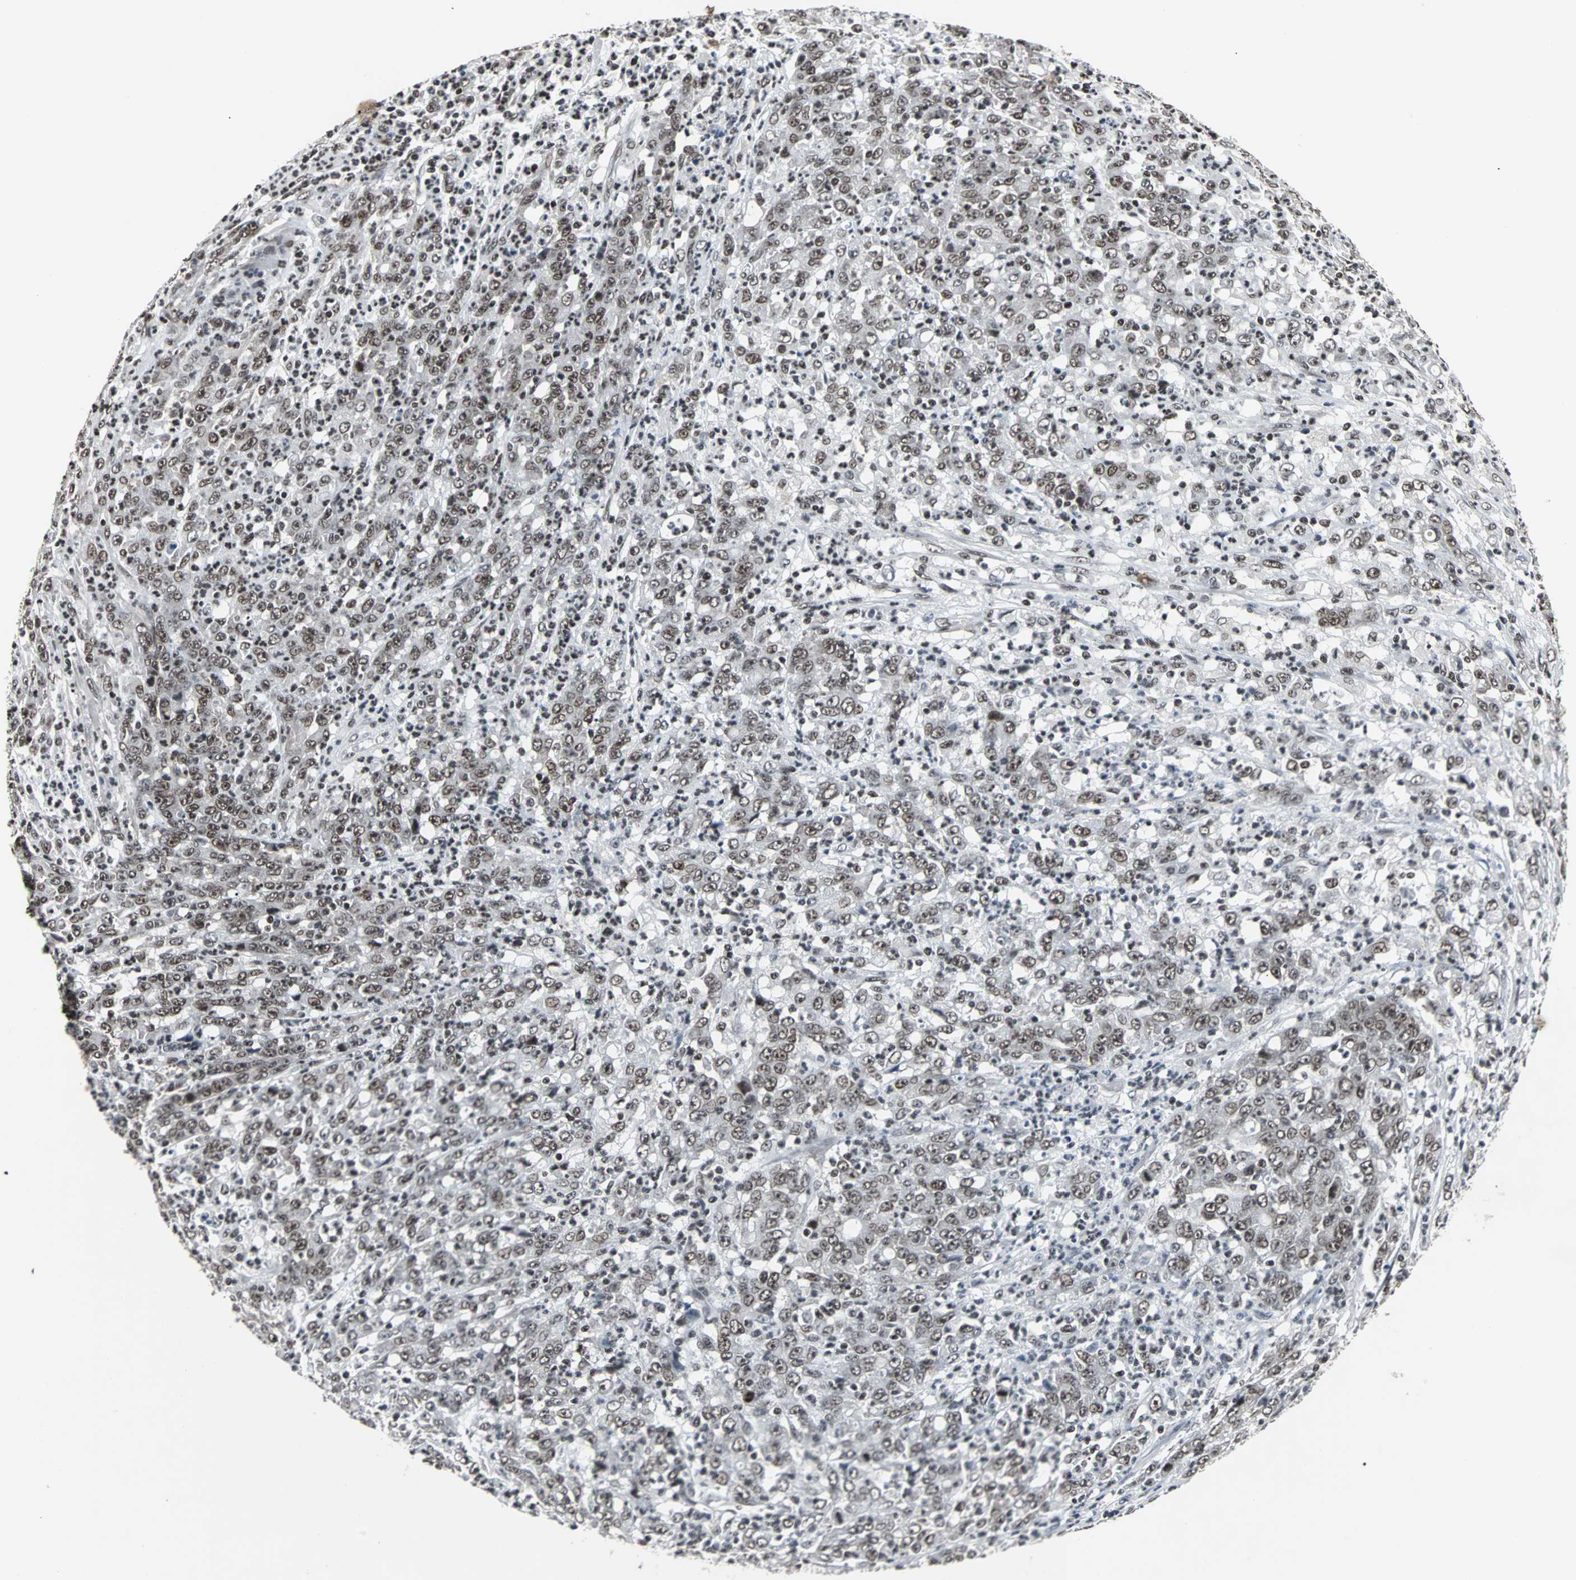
{"staining": {"intensity": "moderate", "quantity": ">75%", "location": "nuclear"}, "tissue": "stomach cancer", "cell_type": "Tumor cells", "image_type": "cancer", "snomed": [{"axis": "morphology", "description": "Adenocarcinoma, NOS"}, {"axis": "topography", "description": "Stomach, lower"}], "caption": "Adenocarcinoma (stomach) stained with a brown dye shows moderate nuclear positive positivity in about >75% of tumor cells.", "gene": "PNKP", "patient": {"sex": "female", "age": 71}}